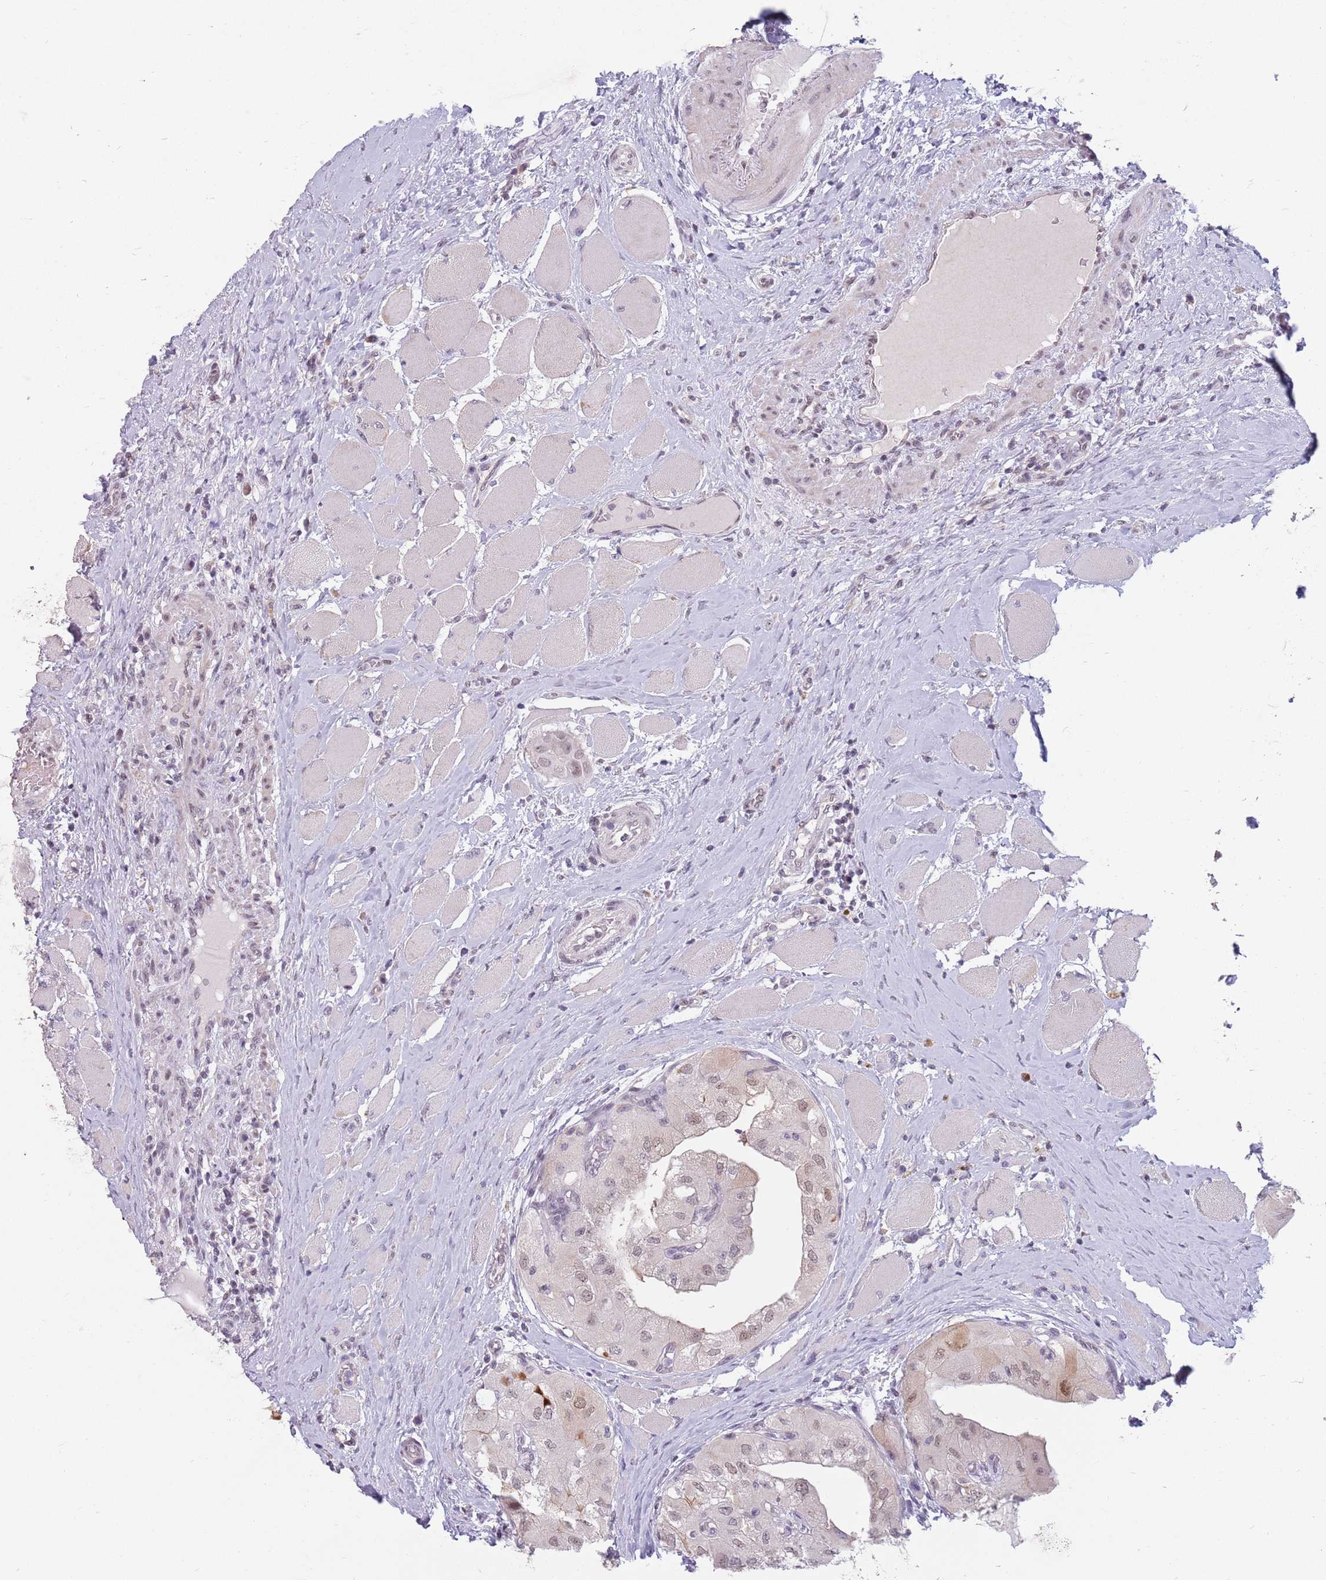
{"staining": {"intensity": "weak", "quantity": "25%-75%", "location": "nuclear"}, "tissue": "thyroid cancer", "cell_type": "Tumor cells", "image_type": "cancer", "snomed": [{"axis": "morphology", "description": "Papillary adenocarcinoma, NOS"}, {"axis": "topography", "description": "Thyroid gland"}], "caption": "Immunohistochemical staining of thyroid papillary adenocarcinoma reveals weak nuclear protein expression in approximately 25%-75% of tumor cells.", "gene": "ZNF574", "patient": {"sex": "female", "age": 59}}